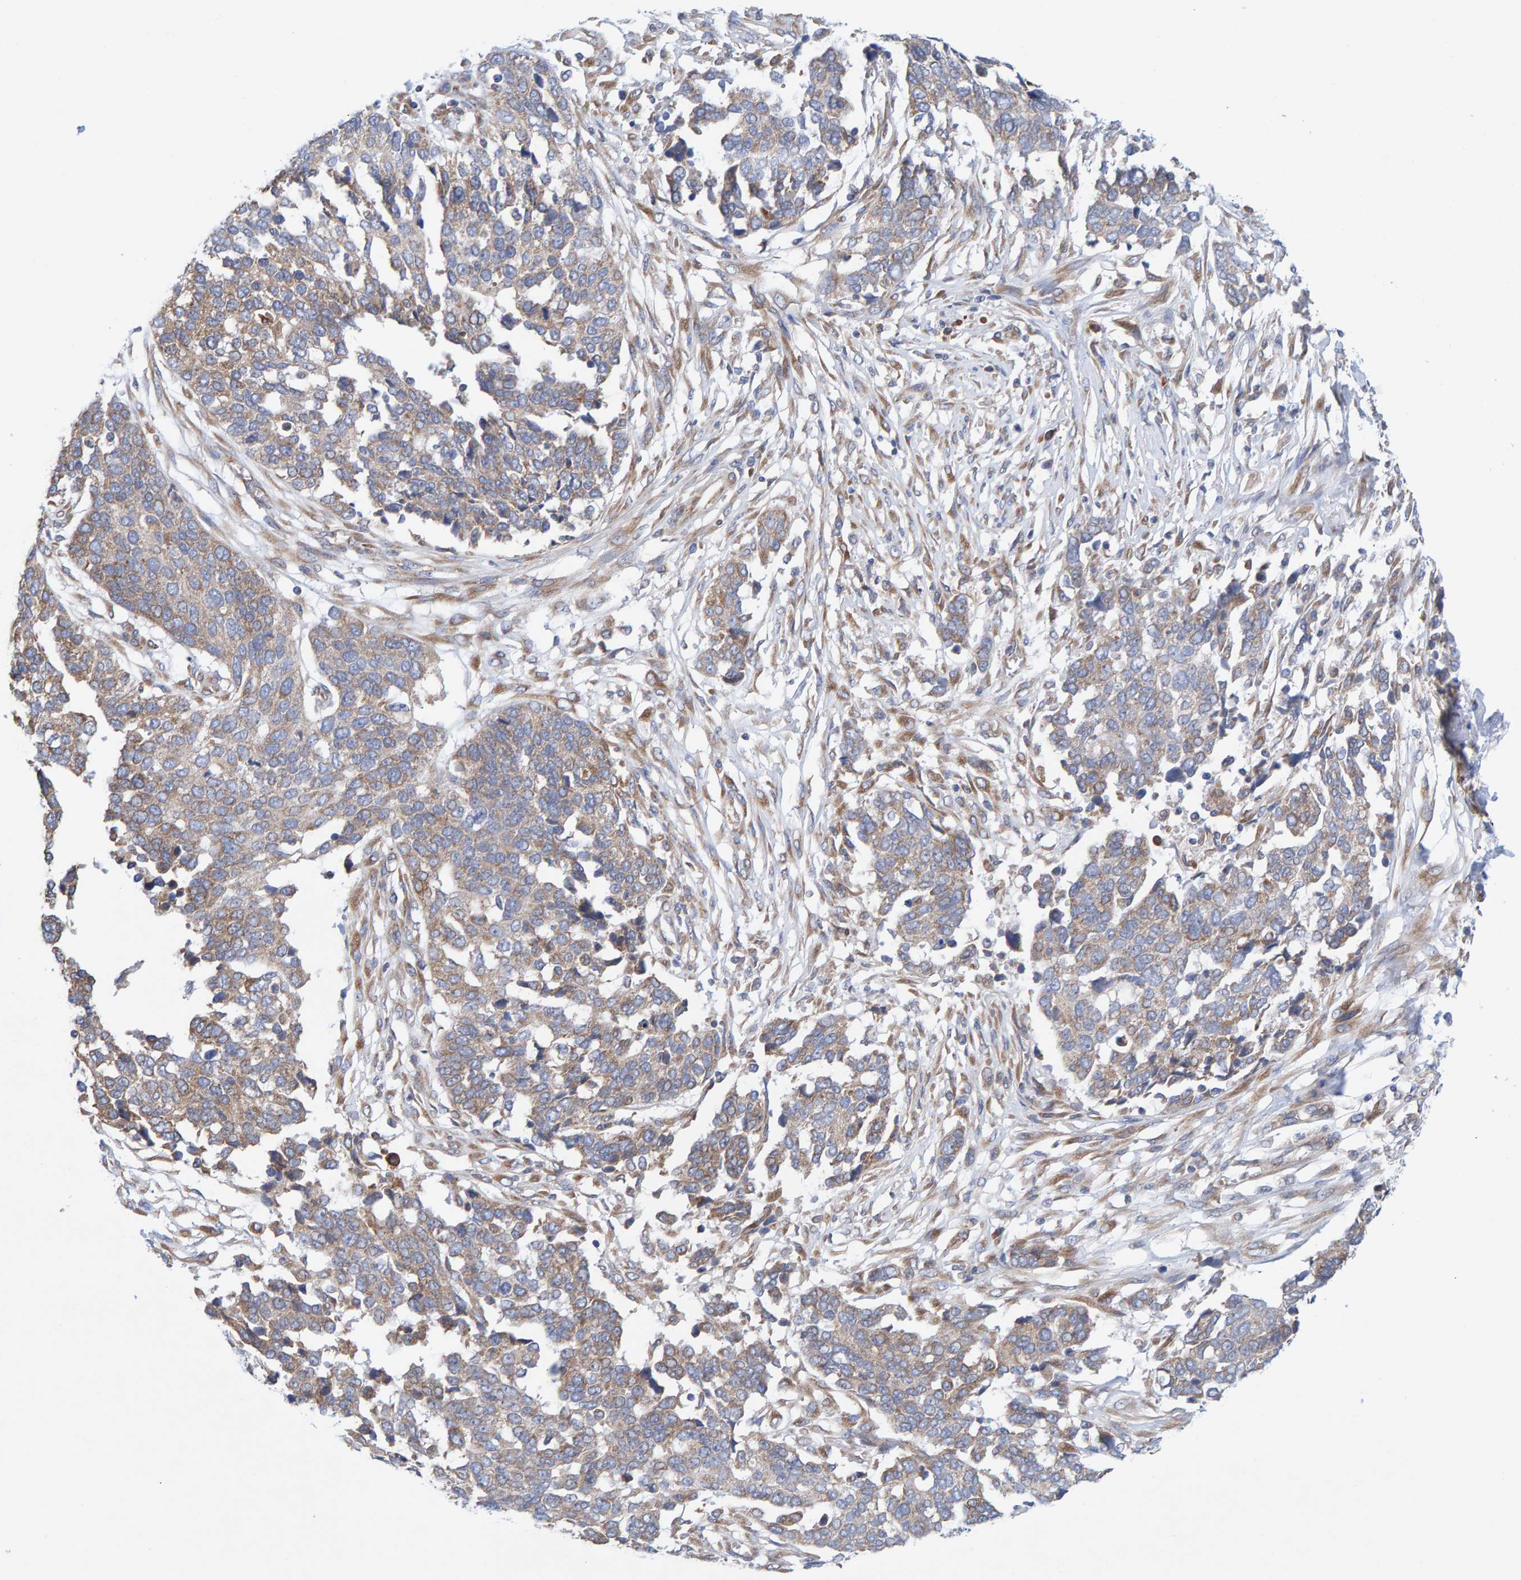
{"staining": {"intensity": "weak", "quantity": ">75%", "location": "cytoplasmic/membranous"}, "tissue": "ovarian cancer", "cell_type": "Tumor cells", "image_type": "cancer", "snomed": [{"axis": "morphology", "description": "Cystadenocarcinoma, serous, NOS"}, {"axis": "topography", "description": "Ovary"}], "caption": "There is low levels of weak cytoplasmic/membranous staining in tumor cells of ovarian serous cystadenocarcinoma, as demonstrated by immunohistochemical staining (brown color).", "gene": "CDK5RAP3", "patient": {"sex": "female", "age": 44}}